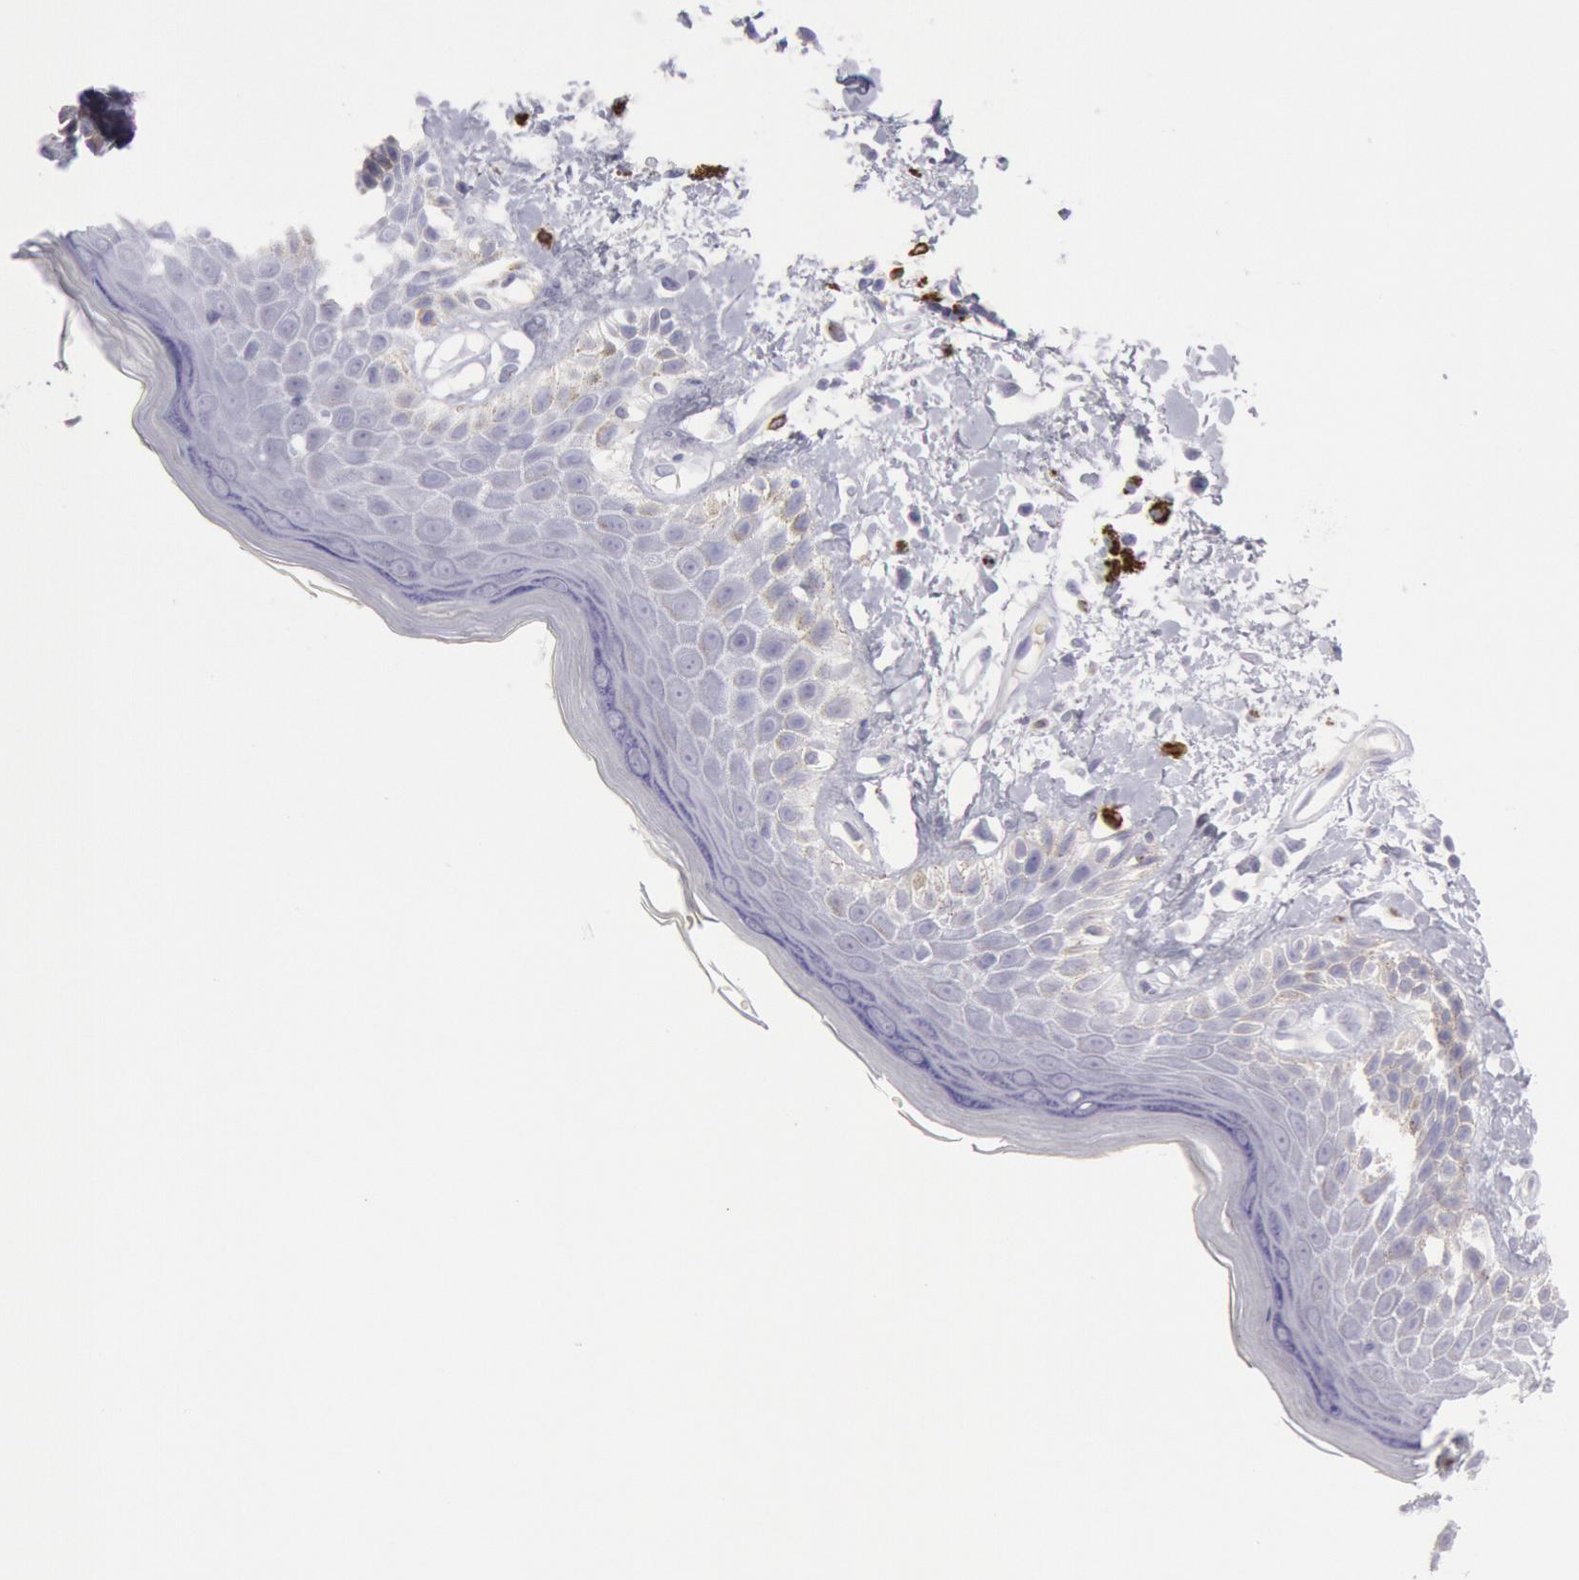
{"staining": {"intensity": "negative", "quantity": "none", "location": "none"}, "tissue": "skin", "cell_type": "Epidermal cells", "image_type": "normal", "snomed": [{"axis": "morphology", "description": "Normal tissue, NOS"}, {"axis": "topography", "description": "Anal"}], "caption": "IHC histopathology image of unremarkable skin stained for a protein (brown), which exhibits no positivity in epidermal cells. (Immunohistochemistry, brightfield microscopy, high magnification).", "gene": "FCN1", "patient": {"sex": "female", "age": 78}}